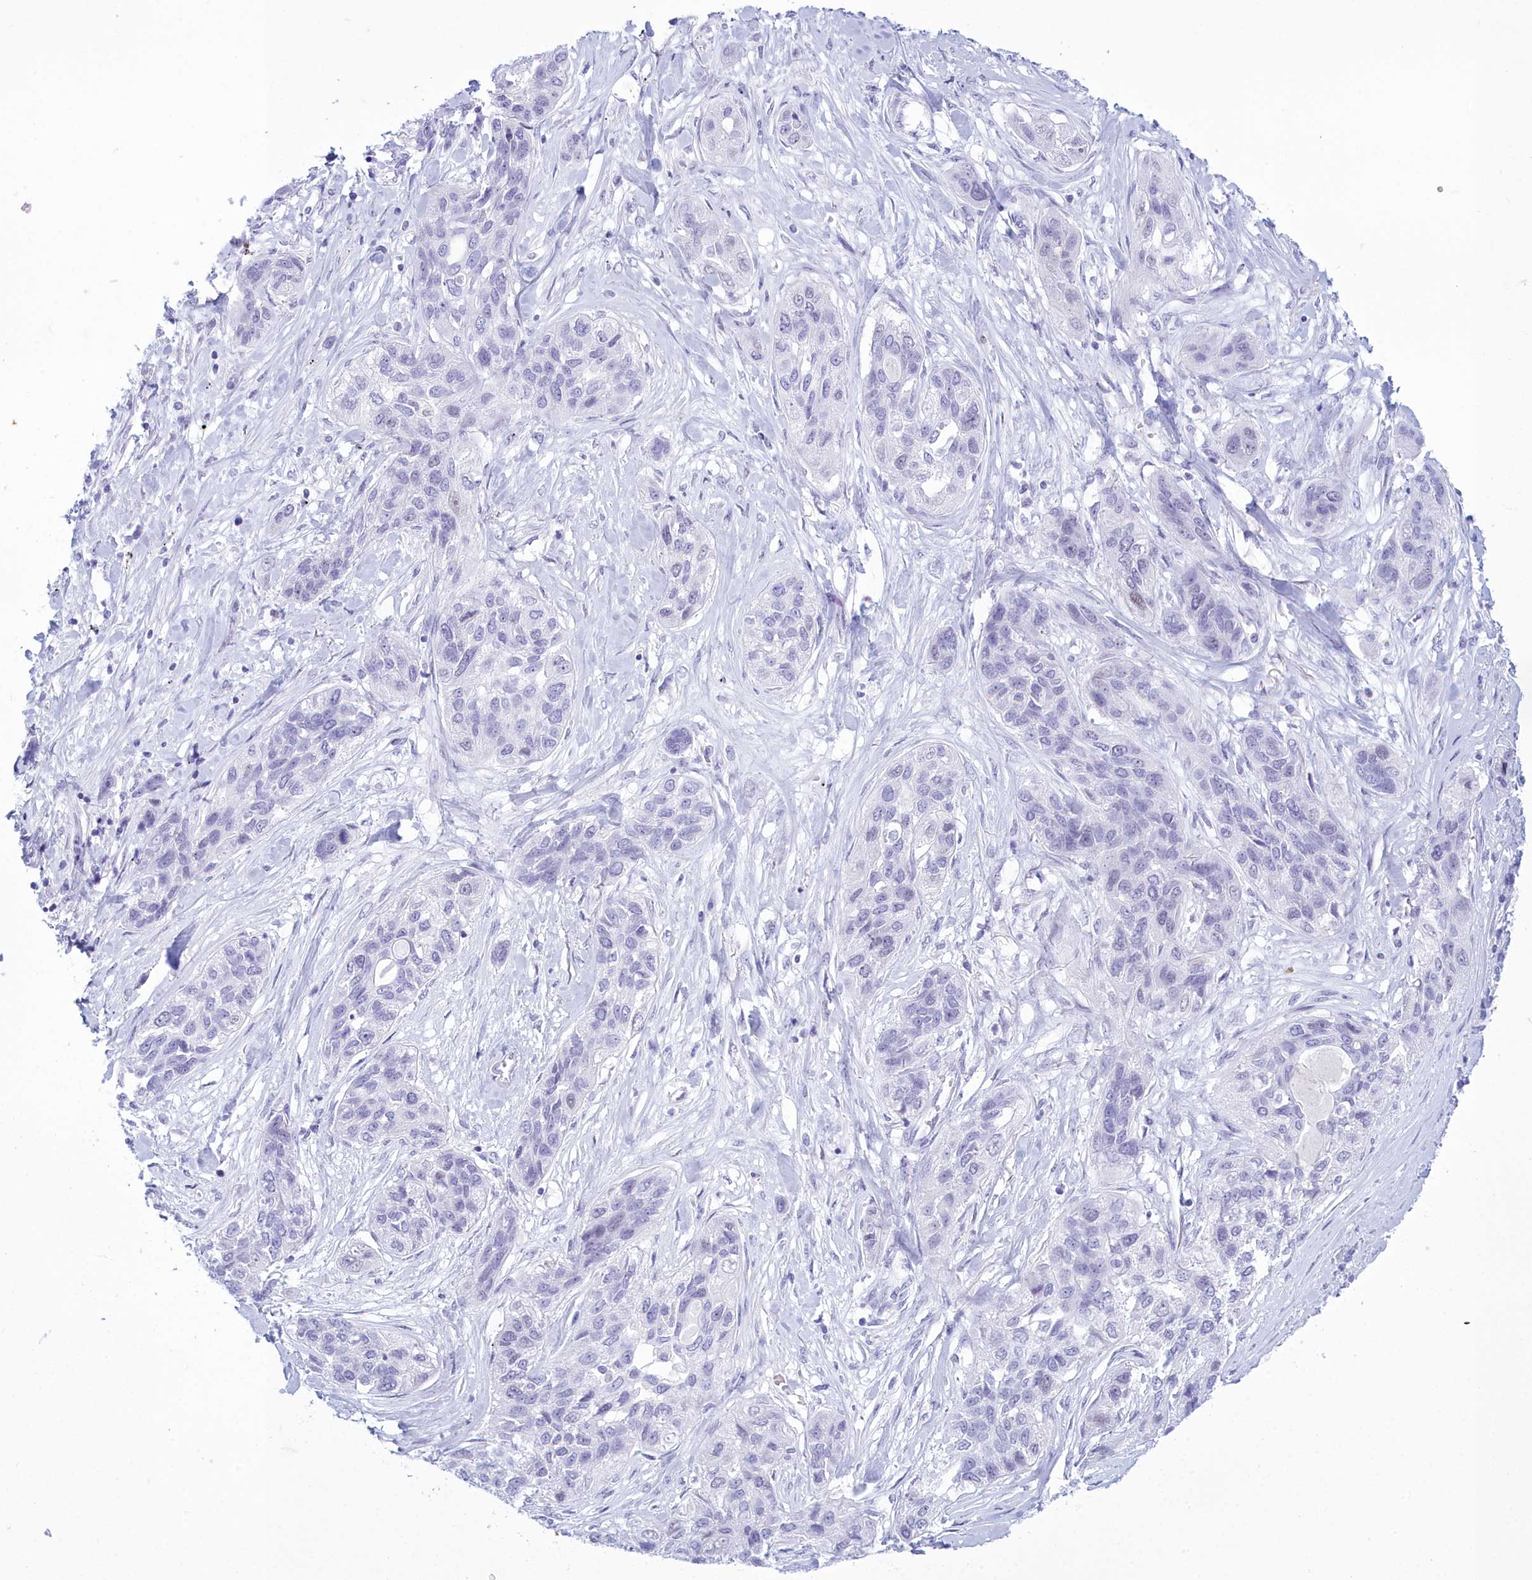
{"staining": {"intensity": "negative", "quantity": "none", "location": "none"}, "tissue": "lung cancer", "cell_type": "Tumor cells", "image_type": "cancer", "snomed": [{"axis": "morphology", "description": "Squamous cell carcinoma, NOS"}, {"axis": "topography", "description": "Lung"}], "caption": "High magnification brightfield microscopy of squamous cell carcinoma (lung) stained with DAB (brown) and counterstained with hematoxylin (blue): tumor cells show no significant staining. (Stains: DAB immunohistochemistry with hematoxylin counter stain, Microscopy: brightfield microscopy at high magnification).", "gene": "SNX20", "patient": {"sex": "female", "age": 70}}